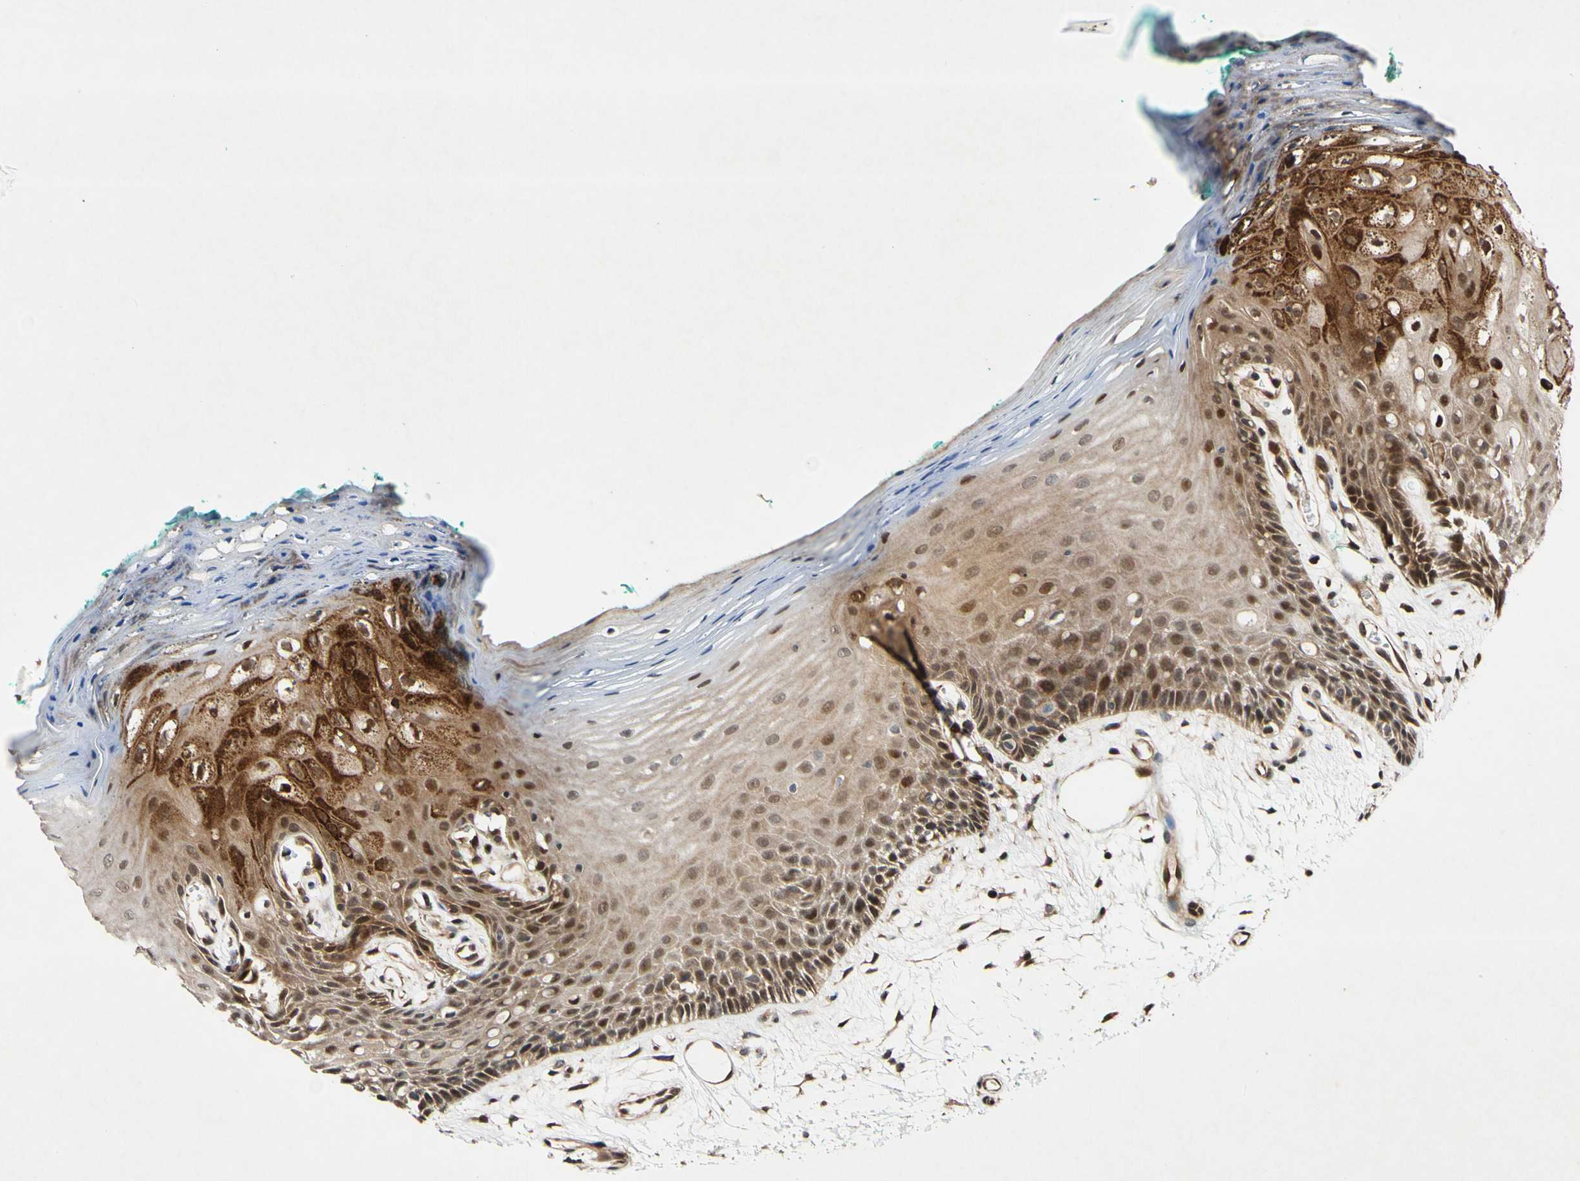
{"staining": {"intensity": "moderate", "quantity": ">75%", "location": "cytoplasmic/membranous,nuclear"}, "tissue": "oral mucosa", "cell_type": "Squamous epithelial cells", "image_type": "normal", "snomed": [{"axis": "morphology", "description": "Normal tissue, NOS"}, {"axis": "topography", "description": "Skeletal muscle"}, {"axis": "topography", "description": "Oral tissue"}, {"axis": "topography", "description": "Peripheral nerve tissue"}], "caption": "Squamous epithelial cells show moderate cytoplasmic/membranous,nuclear positivity in about >75% of cells in unremarkable oral mucosa.", "gene": "CSNK1E", "patient": {"sex": "female", "age": 84}}